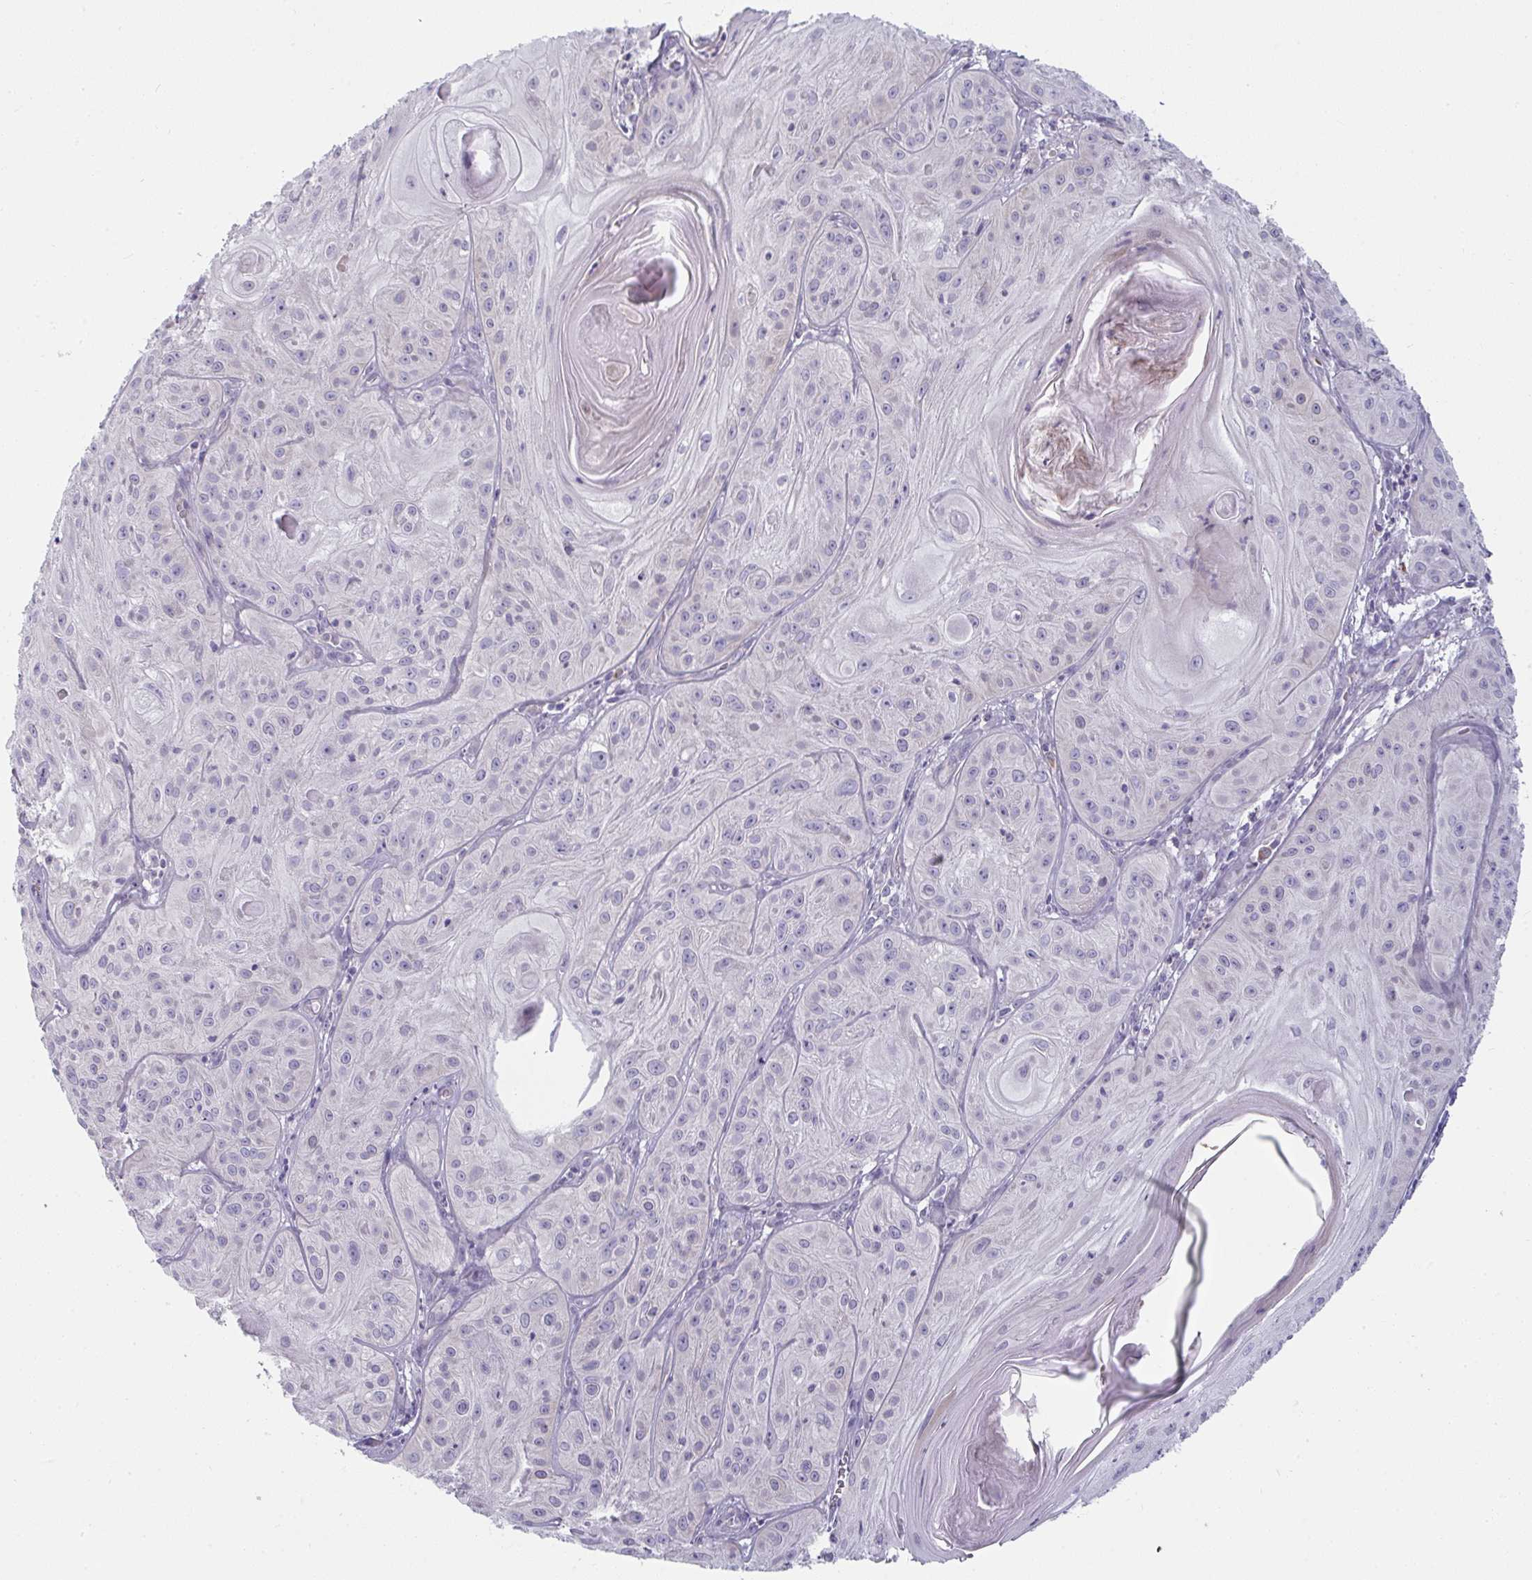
{"staining": {"intensity": "negative", "quantity": "none", "location": "none"}, "tissue": "skin cancer", "cell_type": "Tumor cells", "image_type": "cancer", "snomed": [{"axis": "morphology", "description": "Squamous cell carcinoma, NOS"}, {"axis": "topography", "description": "Skin"}], "caption": "This is a image of IHC staining of skin cancer, which shows no staining in tumor cells.", "gene": "SHB", "patient": {"sex": "male", "age": 85}}